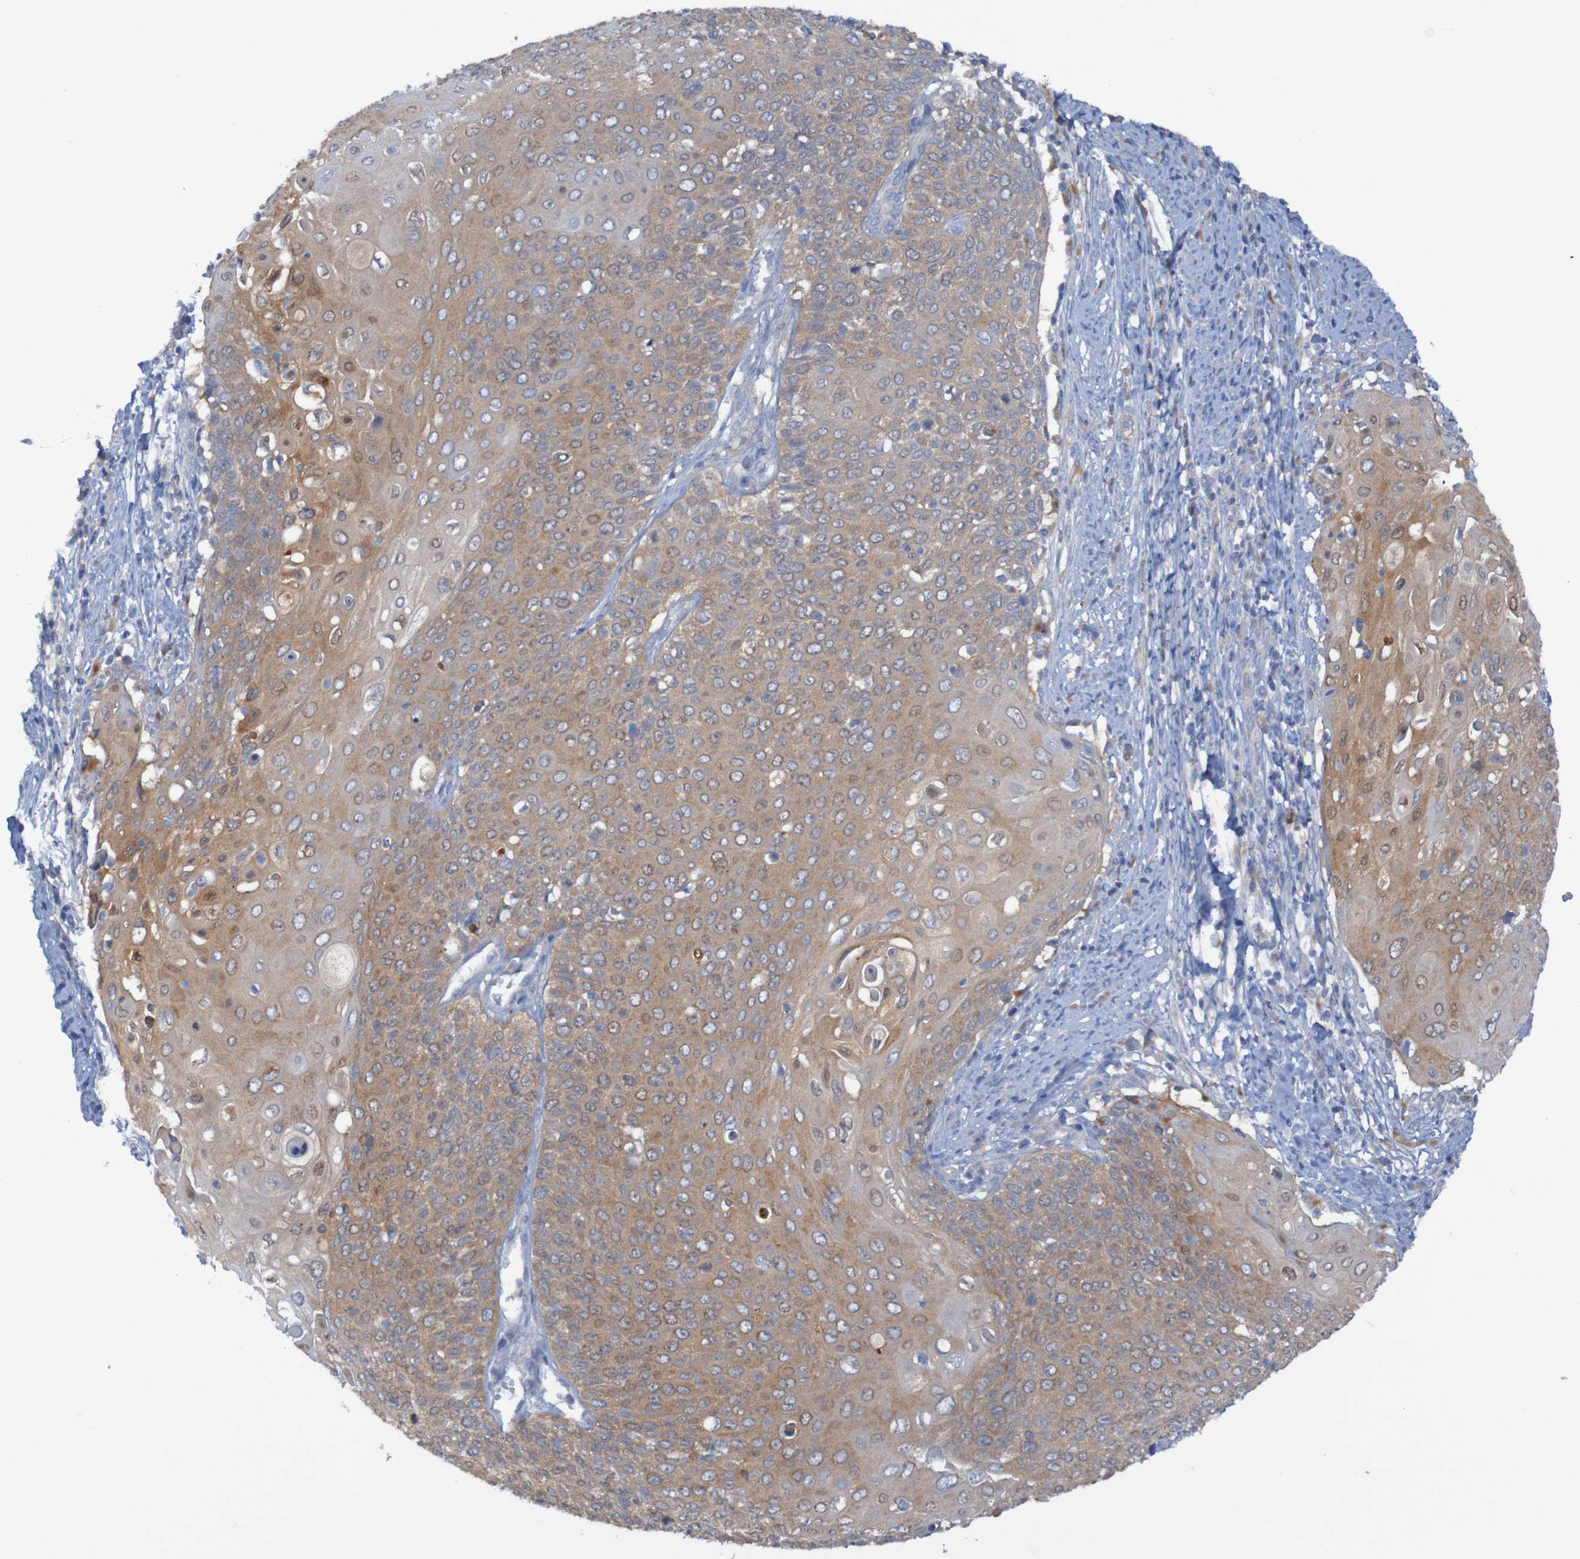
{"staining": {"intensity": "moderate", "quantity": ">75%", "location": "cytoplasmic/membranous"}, "tissue": "cervical cancer", "cell_type": "Tumor cells", "image_type": "cancer", "snomed": [{"axis": "morphology", "description": "Squamous cell carcinoma, NOS"}, {"axis": "topography", "description": "Cervix"}], "caption": "Cervical cancer tissue exhibits moderate cytoplasmic/membranous positivity in about >75% of tumor cells Using DAB (brown) and hematoxylin (blue) stains, captured at high magnification using brightfield microscopy.", "gene": "ARHGEF16", "patient": {"sex": "female", "age": 39}}